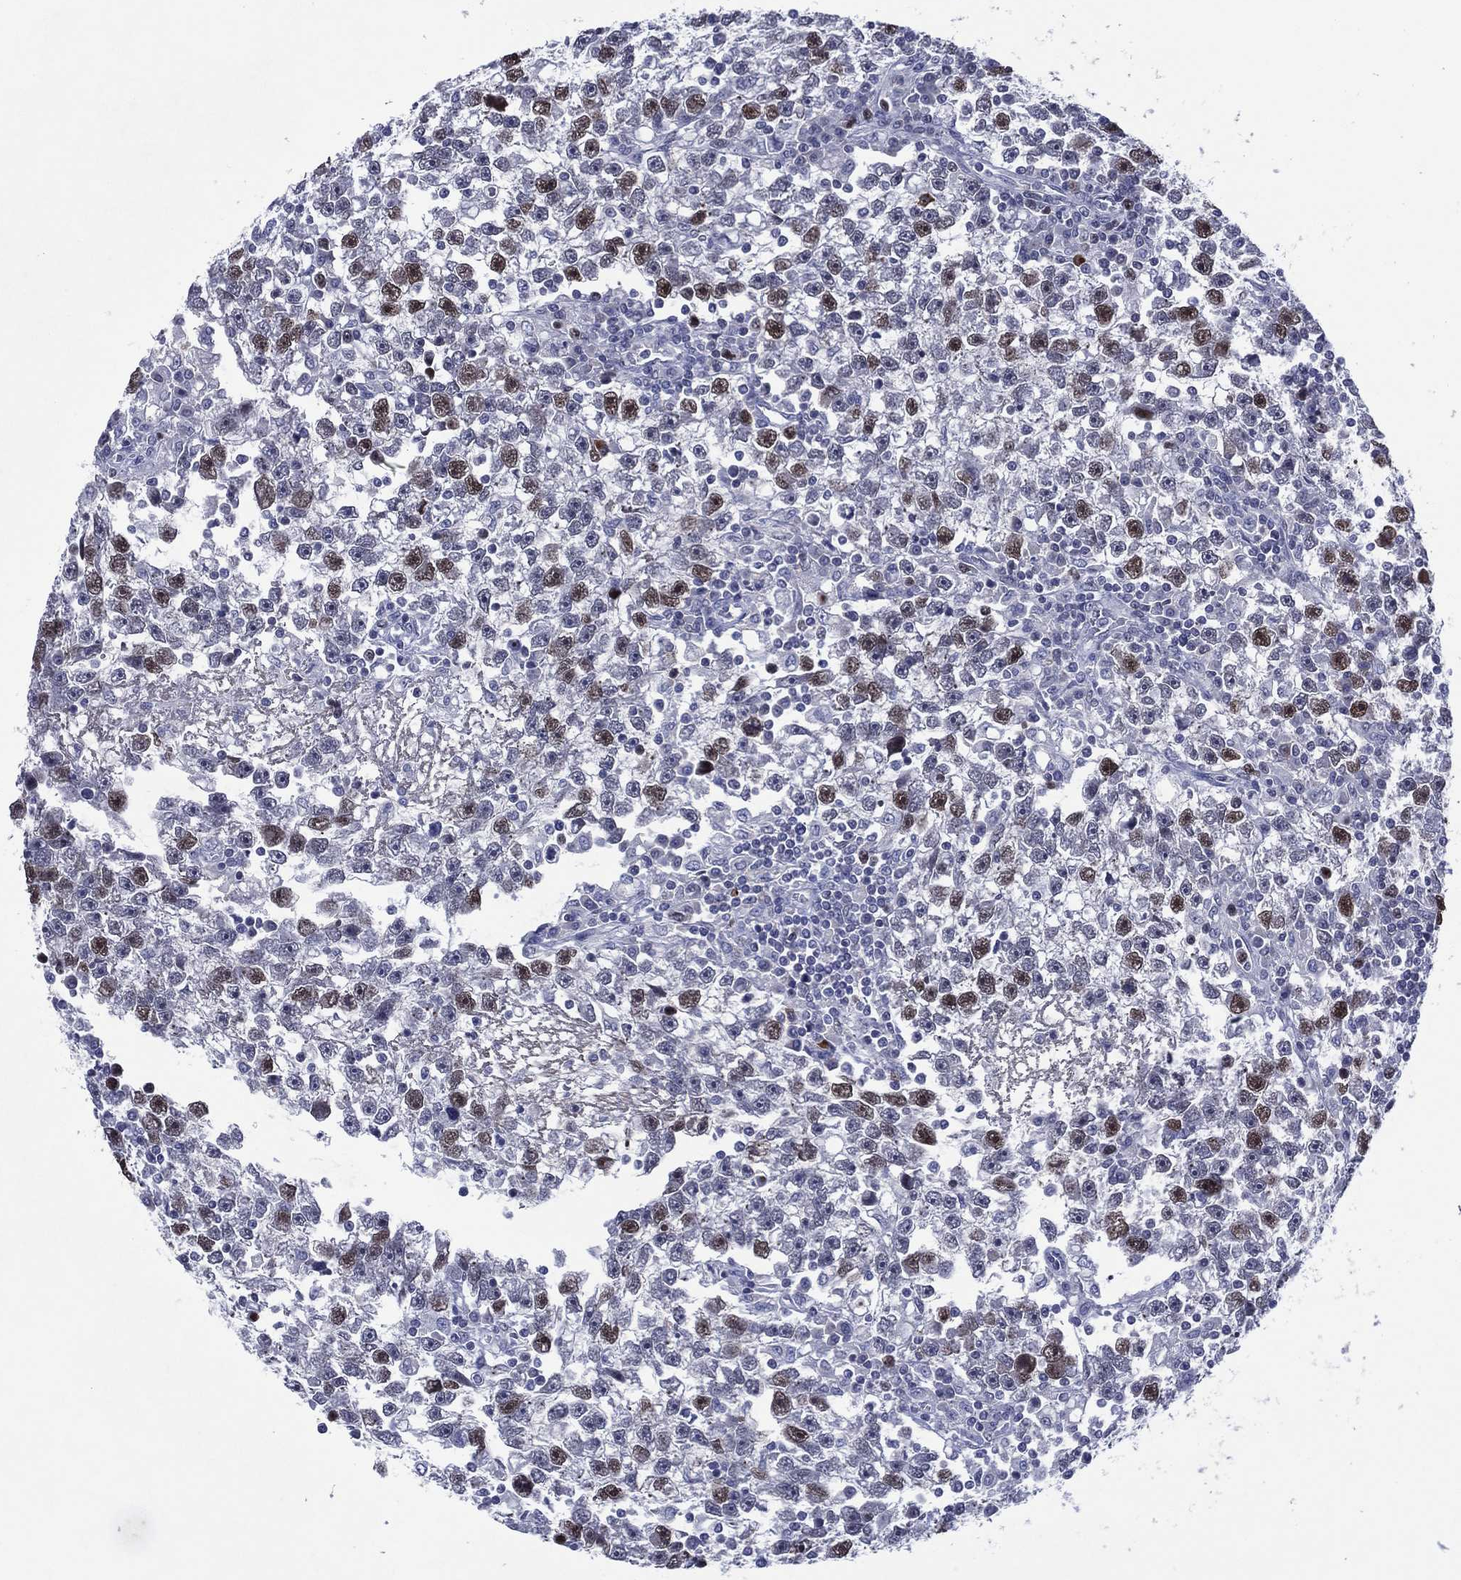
{"staining": {"intensity": "strong", "quantity": "<25%", "location": "nuclear"}, "tissue": "testis cancer", "cell_type": "Tumor cells", "image_type": "cancer", "snomed": [{"axis": "morphology", "description": "Seminoma, NOS"}, {"axis": "topography", "description": "Testis"}], "caption": "This histopathology image displays immunohistochemistry staining of human seminoma (testis), with medium strong nuclear positivity in approximately <25% of tumor cells.", "gene": "GATA6", "patient": {"sex": "male", "age": 47}}